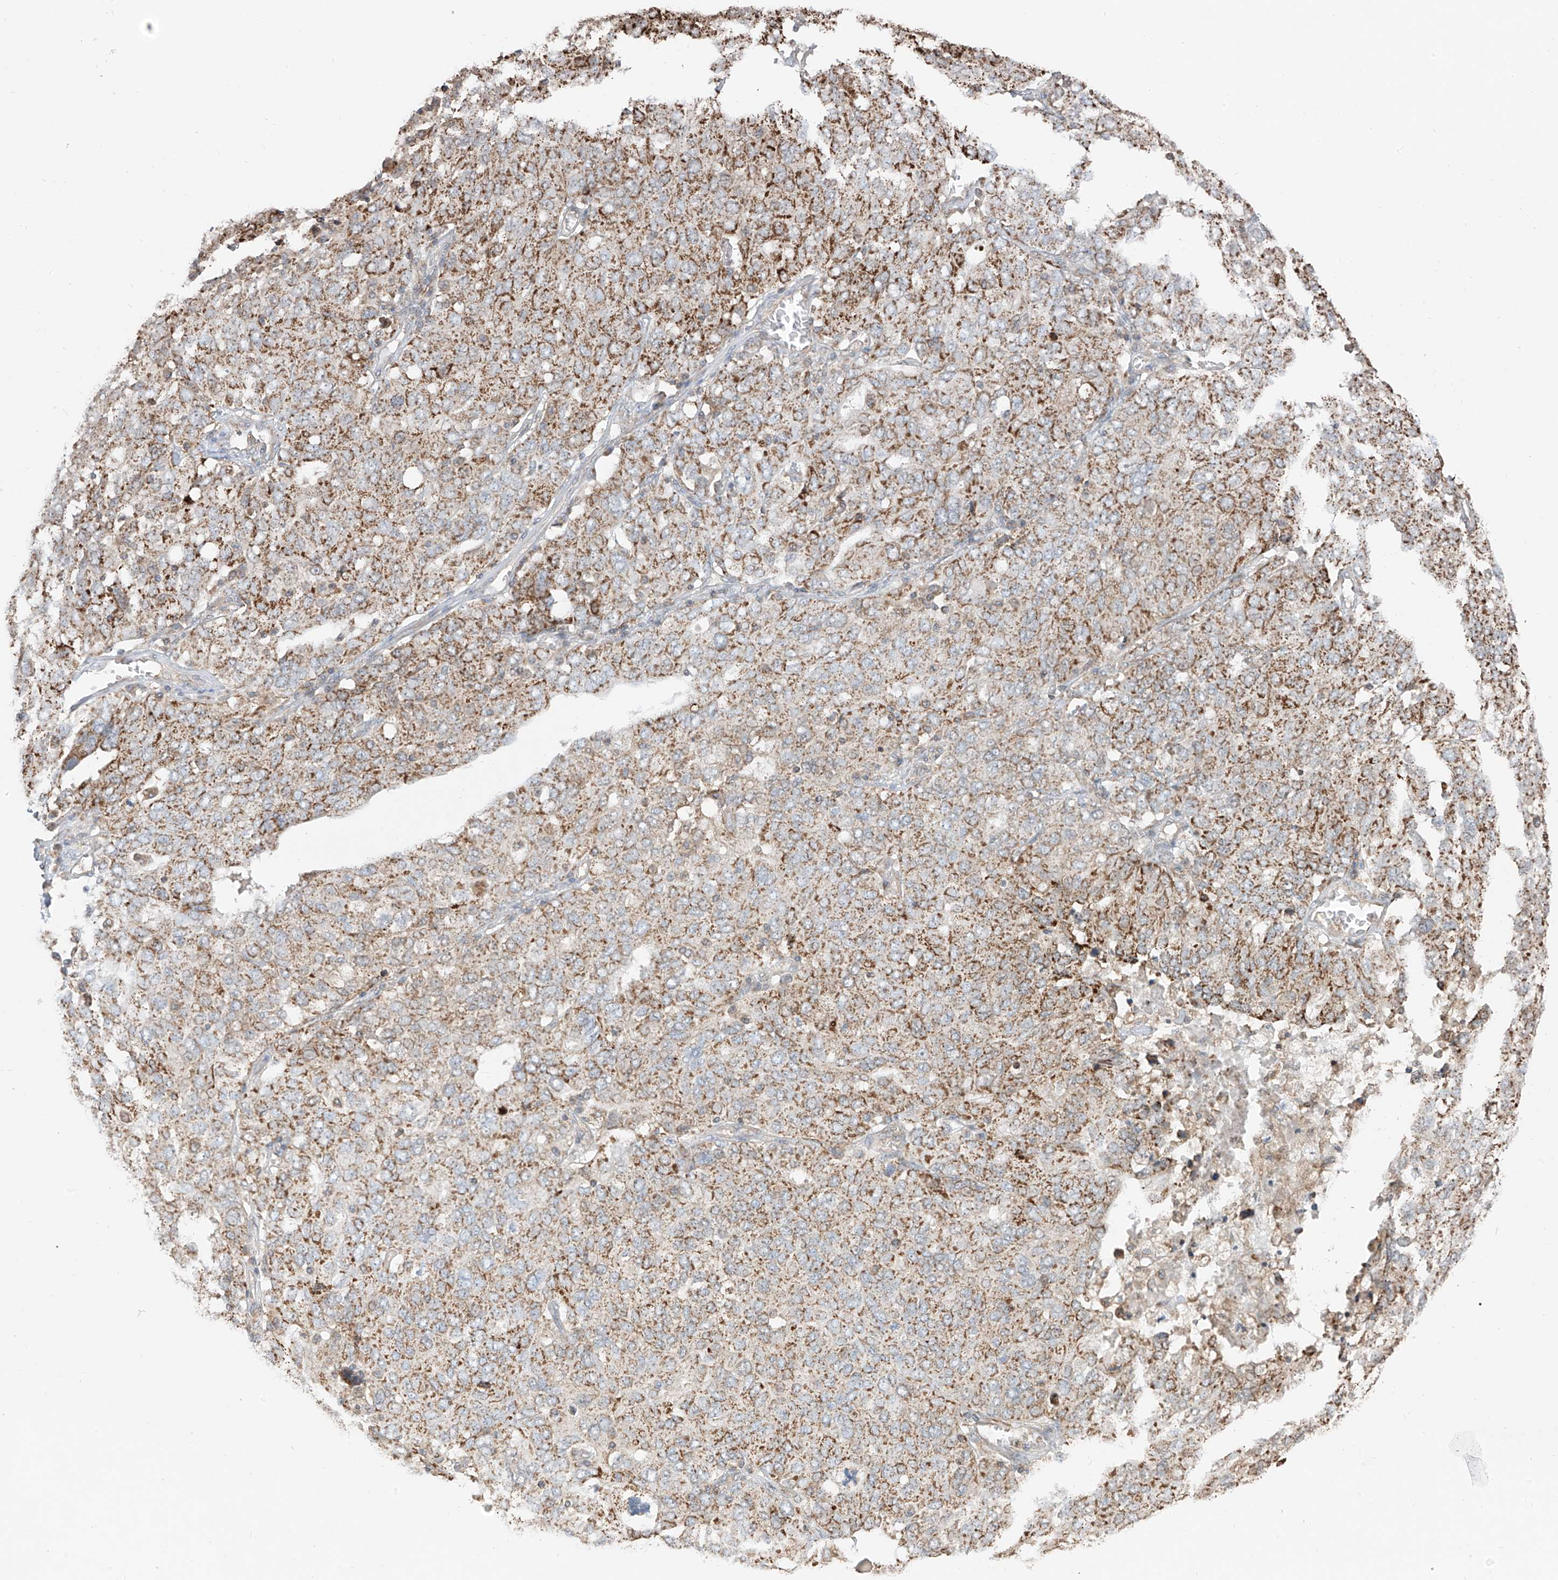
{"staining": {"intensity": "moderate", "quantity": ">75%", "location": "cytoplasmic/membranous"}, "tissue": "ovarian cancer", "cell_type": "Tumor cells", "image_type": "cancer", "snomed": [{"axis": "morphology", "description": "Carcinoma, endometroid"}, {"axis": "topography", "description": "Ovary"}], "caption": "High-power microscopy captured an IHC micrograph of ovarian cancer, revealing moderate cytoplasmic/membranous positivity in approximately >75% of tumor cells. (IHC, brightfield microscopy, high magnification).", "gene": "ETHE1", "patient": {"sex": "female", "age": 62}}